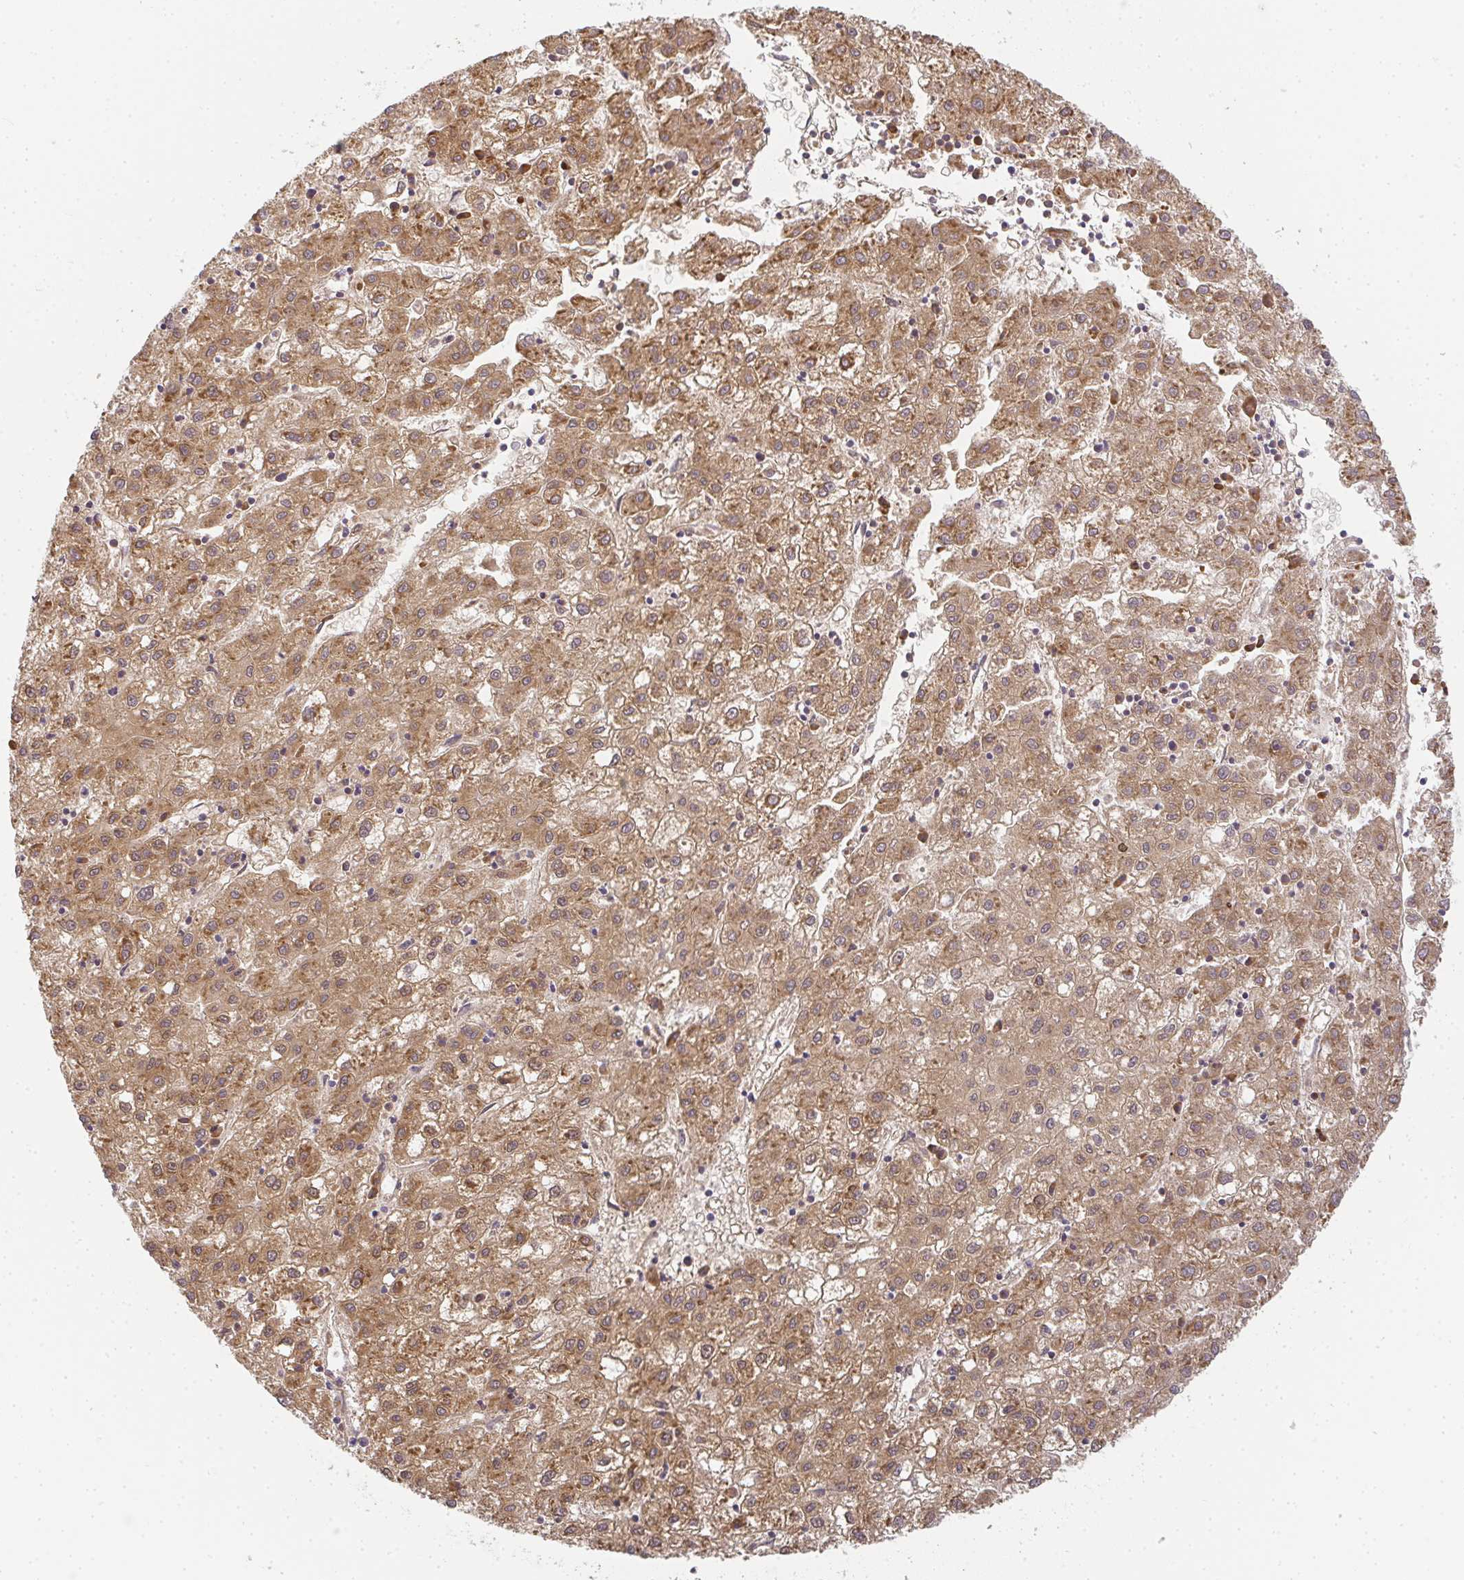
{"staining": {"intensity": "moderate", "quantity": ">75%", "location": "cytoplasmic/membranous"}, "tissue": "liver cancer", "cell_type": "Tumor cells", "image_type": "cancer", "snomed": [{"axis": "morphology", "description": "Carcinoma, Hepatocellular, NOS"}, {"axis": "topography", "description": "Liver"}], "caption": "Human liver hepatocellular carcinoma stained with a brown dye displays moderate cytoplasmic/membranous positive staining in approximately >75% of tumor cells.", "gene": "SLC35B3", "patient": {"sex": "male", "age": 72}}